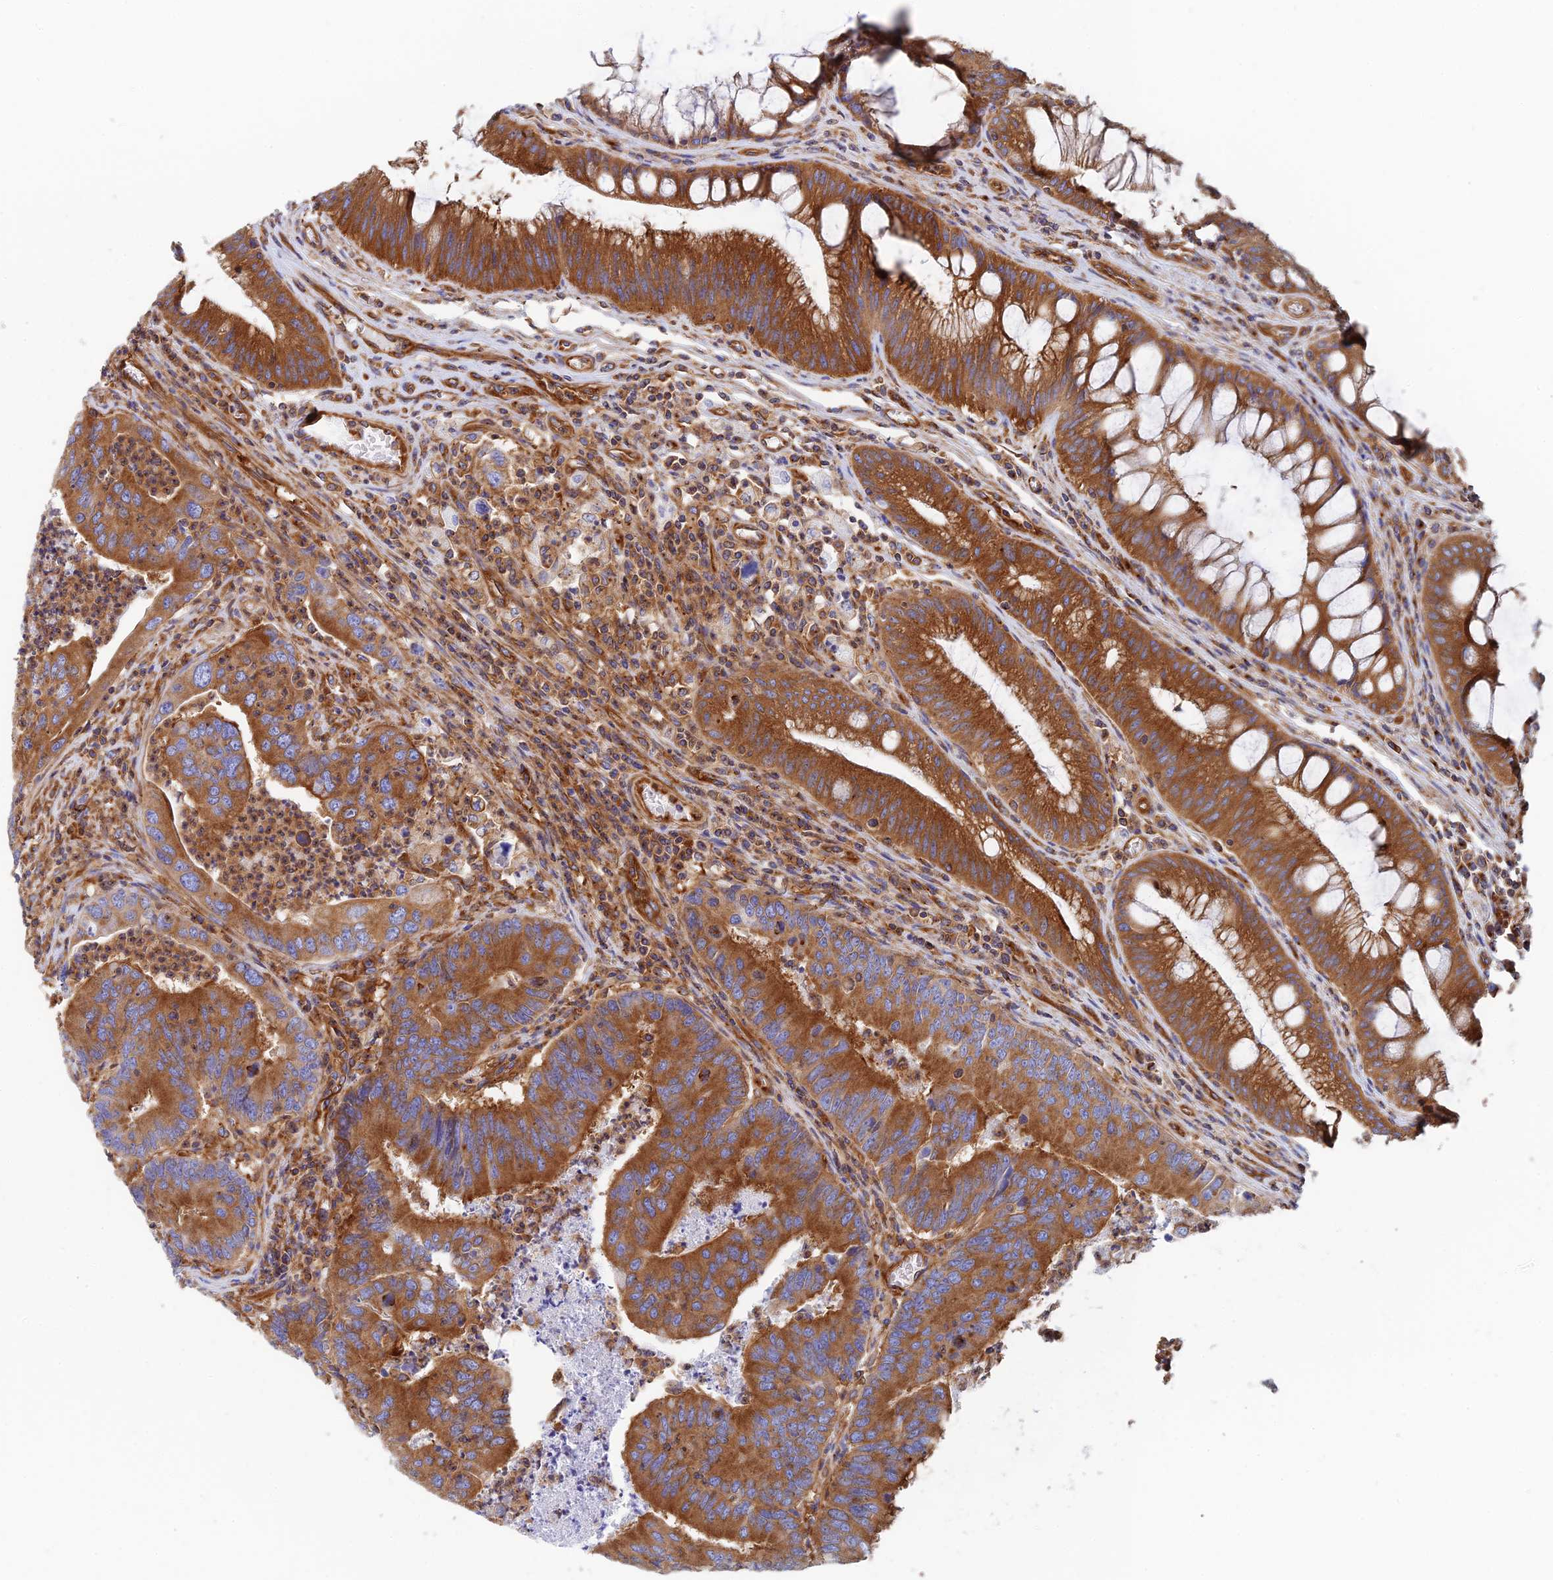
{"staining": {"intensity": "strong", "quantity": ">75%", "location": "cytoplasmic/membranous"}, "tissue": "colorectal cancer", "cell_type": "Tumor cells", "image_type": "cancer", "snomed": [{"axis": "morphology", "description": "Adenocarcinoma, NOS"}, {"axis": "topography", "description": "Colon"}], "caption": "A high-resolution histopathology image shows immunohistochemistry (IHC) staining of colorectal cancer (adenocarcinoma), which exhibits strong cytoplasmic/membranous positivity in about >75% of tumor cells.", "gene": "DCTN2", "patient": {"sex": "female", "age": 67}}